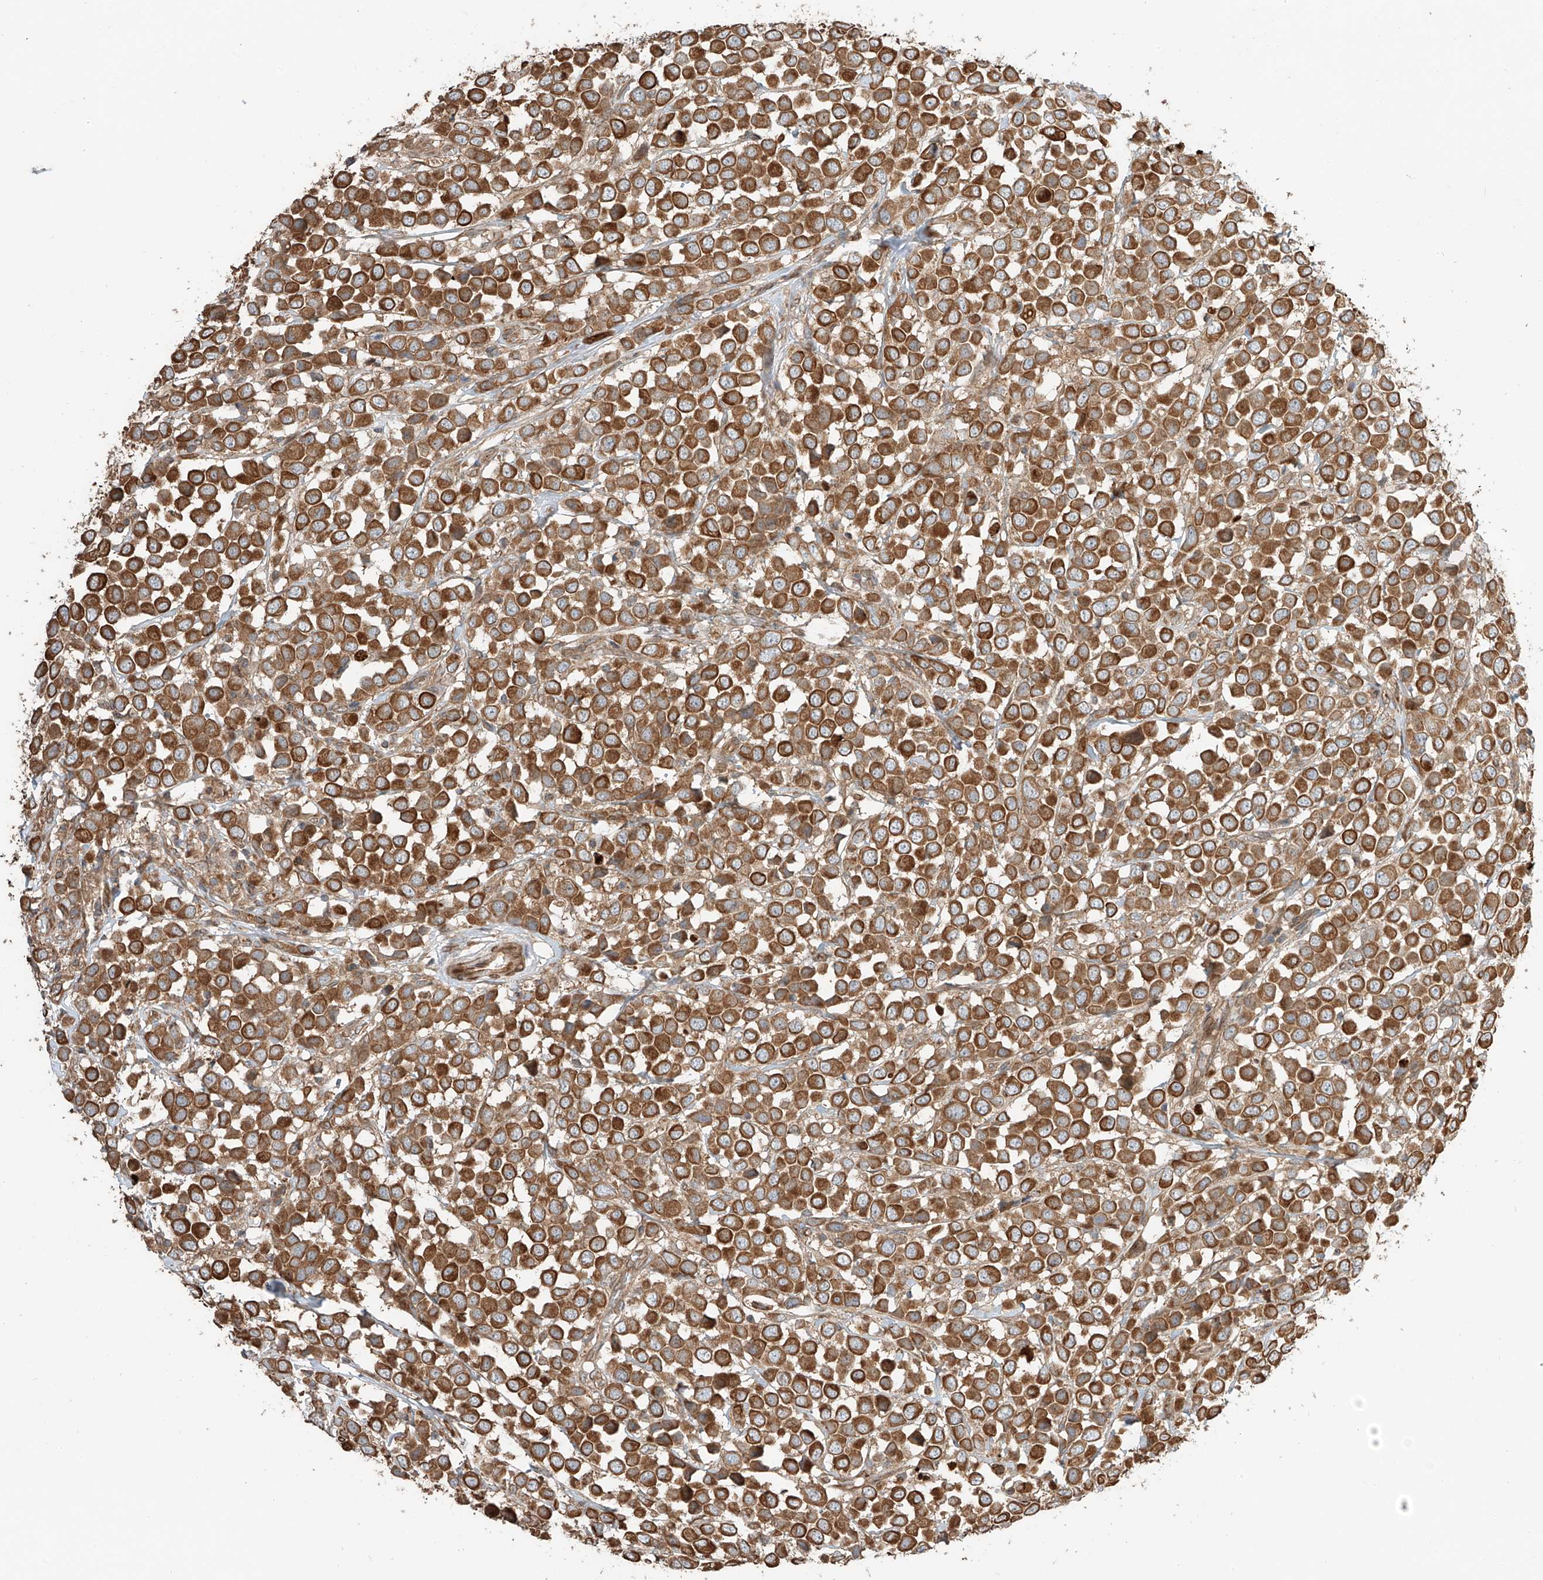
{"staining": {"intensity": "moderate", "quantity": ">75%", "location": "cytoplasmic/membranous"}, "tissue": "breast cancer", "cell_type": "Tumor cells", "image_type": "cancer", "snomed": [{"axis": "morphology", "description": "Duct carcinoma"}, {"axis": "topography", "description": "Breast"}], "caption": "Moderate cytoplasmic/membranous expression for a protein is seen in about >75% of tumor cells of breast cancer using immunohistochemistry (IHC).", "gene": "CEP162", "patient": {"sex": "female", "age": 61}}